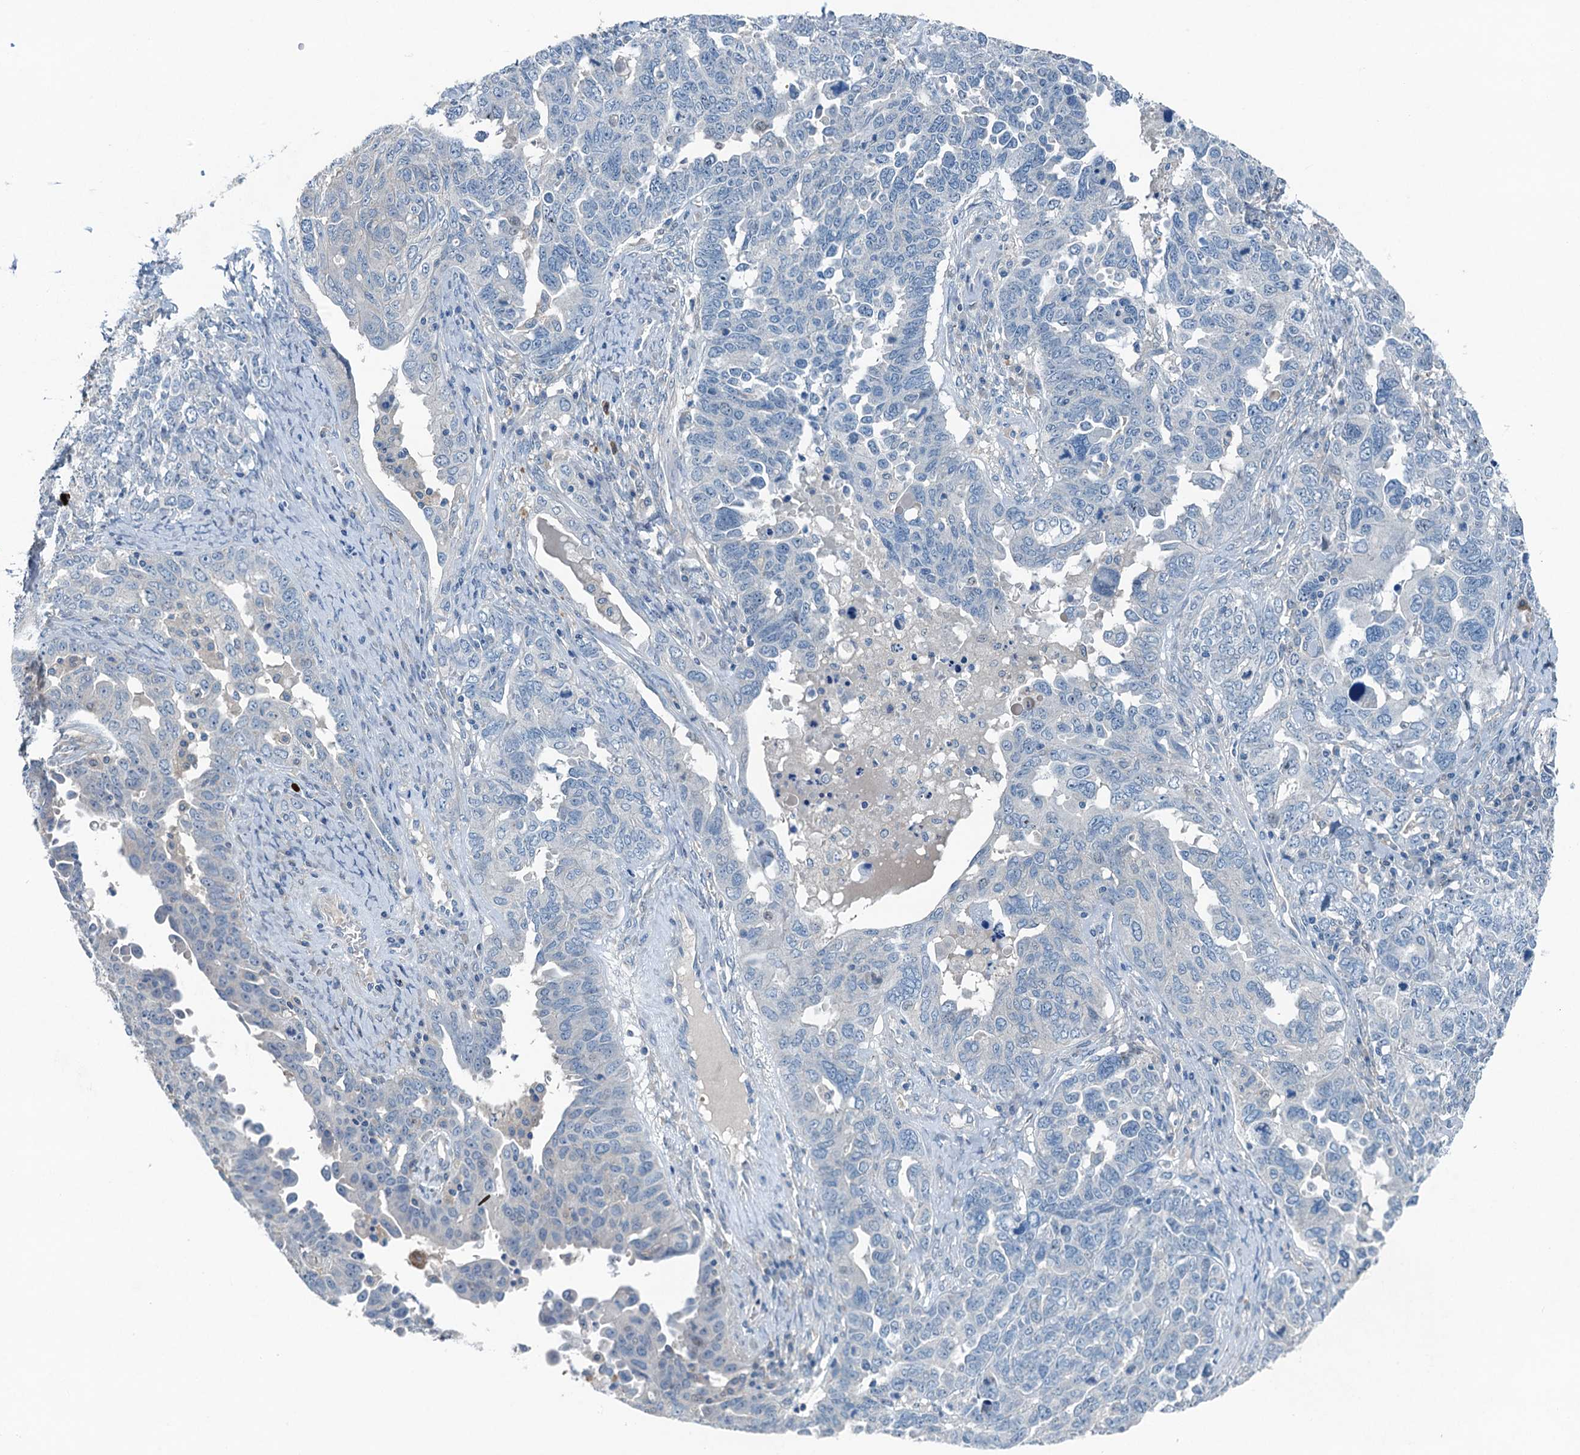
{"staining": {"intensity": "negative", "quantity": "none", "location": "none"}, "tissue": "ovarian cancer", "cell_type": "Tumor cells", "image_type": "cancer", "snomed": [{"axis": "morphology", "description": "Carcinoma, endometroid"}, {"axis": "topography", "description": "Ovary"}], "caption": "Protein analysis of ovarian cancer displays no significant staining in tumor cells.", "gene": "CBLIF", "patient": {"sex": "female", "age": 62}}